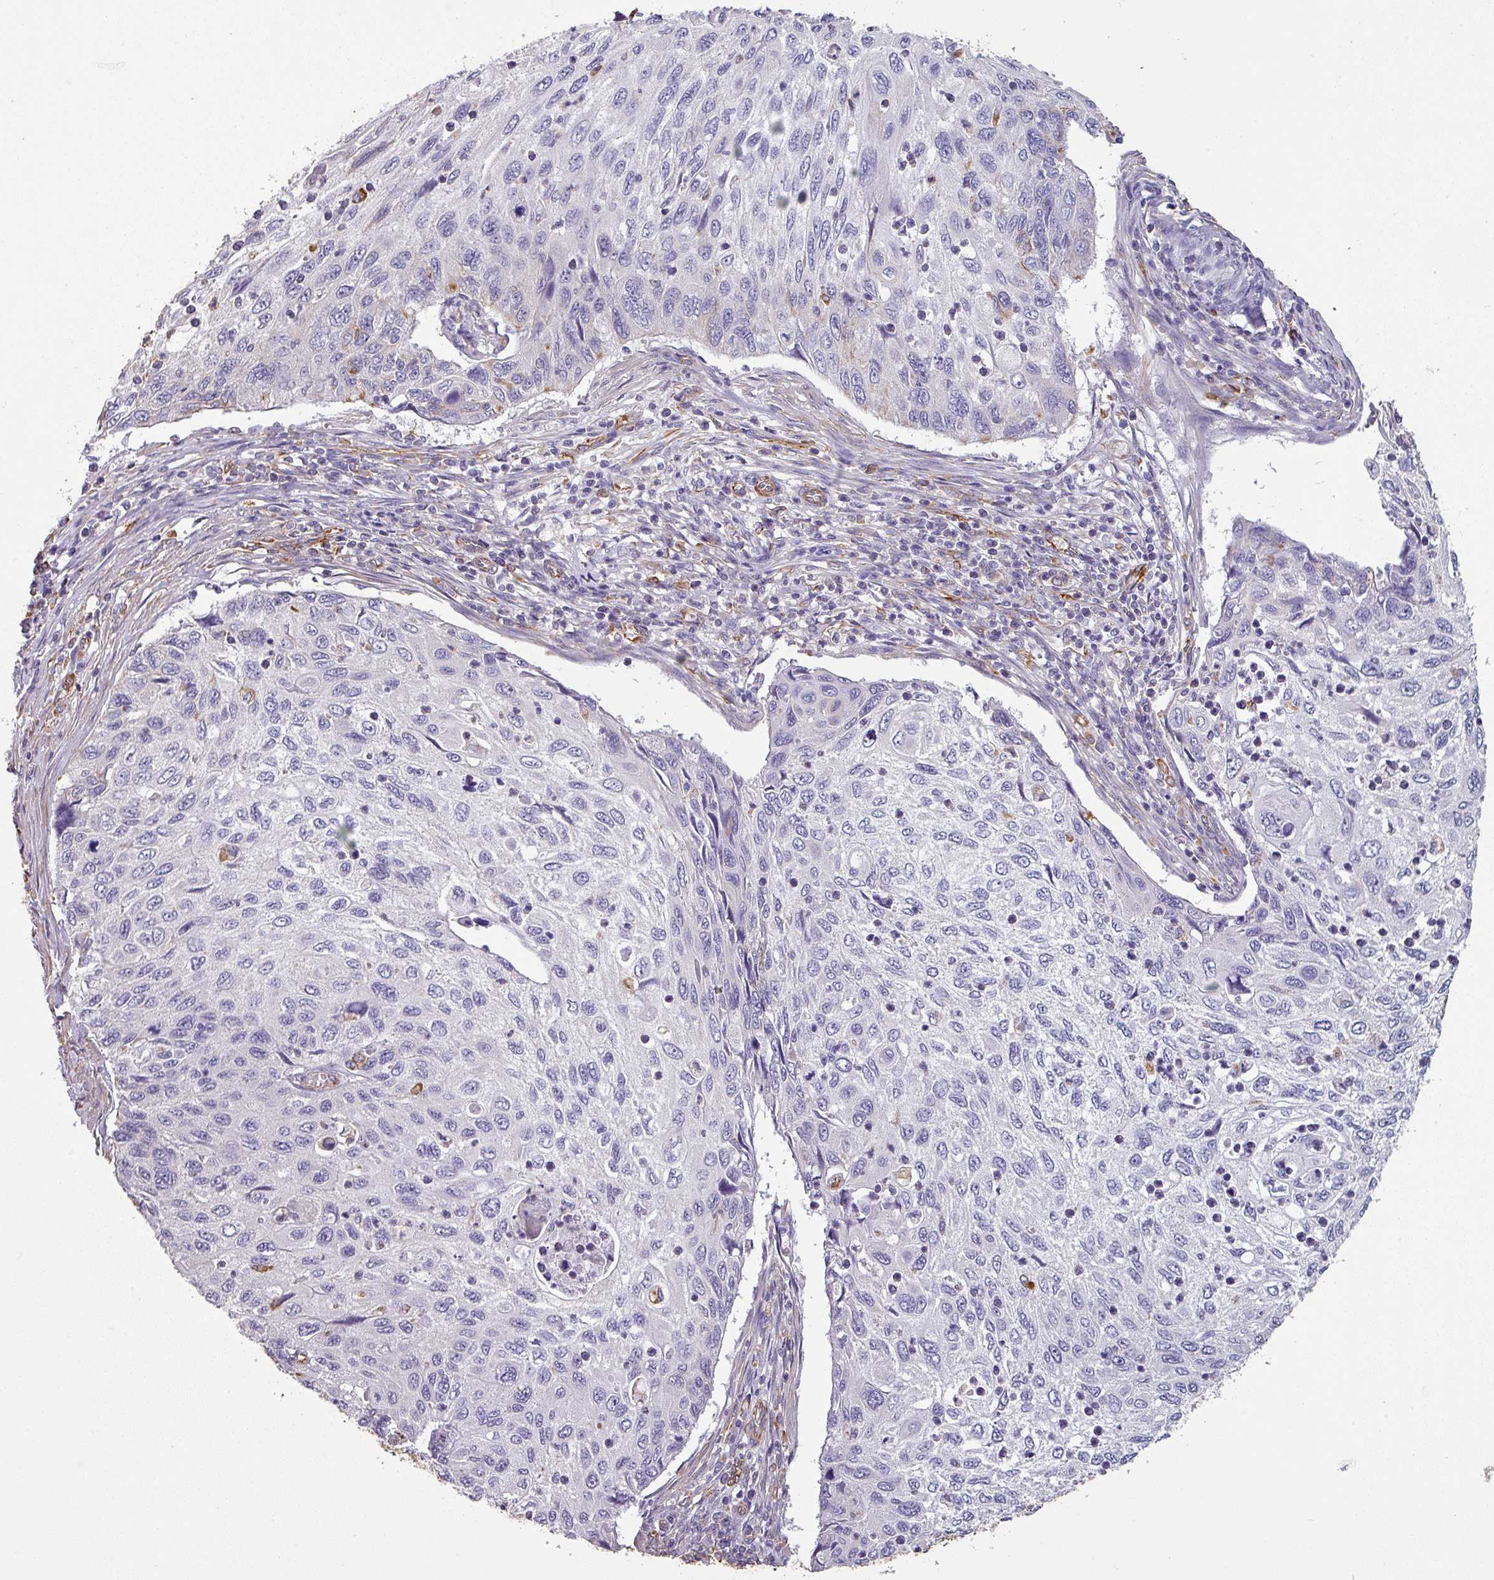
{"staining": {"intensity": "negative", "quantity": "none", "location": "none"}, "tissue": "cervical cancer", "cell_type": "Tumor cells", "image_type": "cancer", "snomed": [{"axis": "morphology", "description": "Squamous cell carcinoma, NOS"}, {"axis": "topography", "description": "Cervix"}], "caption": "Protein analysis of squamous cell carcinoma (cervical) reveals no significant positivity in tumor cells. The staining is performed using DAB brown chromogen with nuclei counter-stained in using hematoxylin.", "gene": "ZNF280C", "patient": {"sex": "female", "age": 70}}